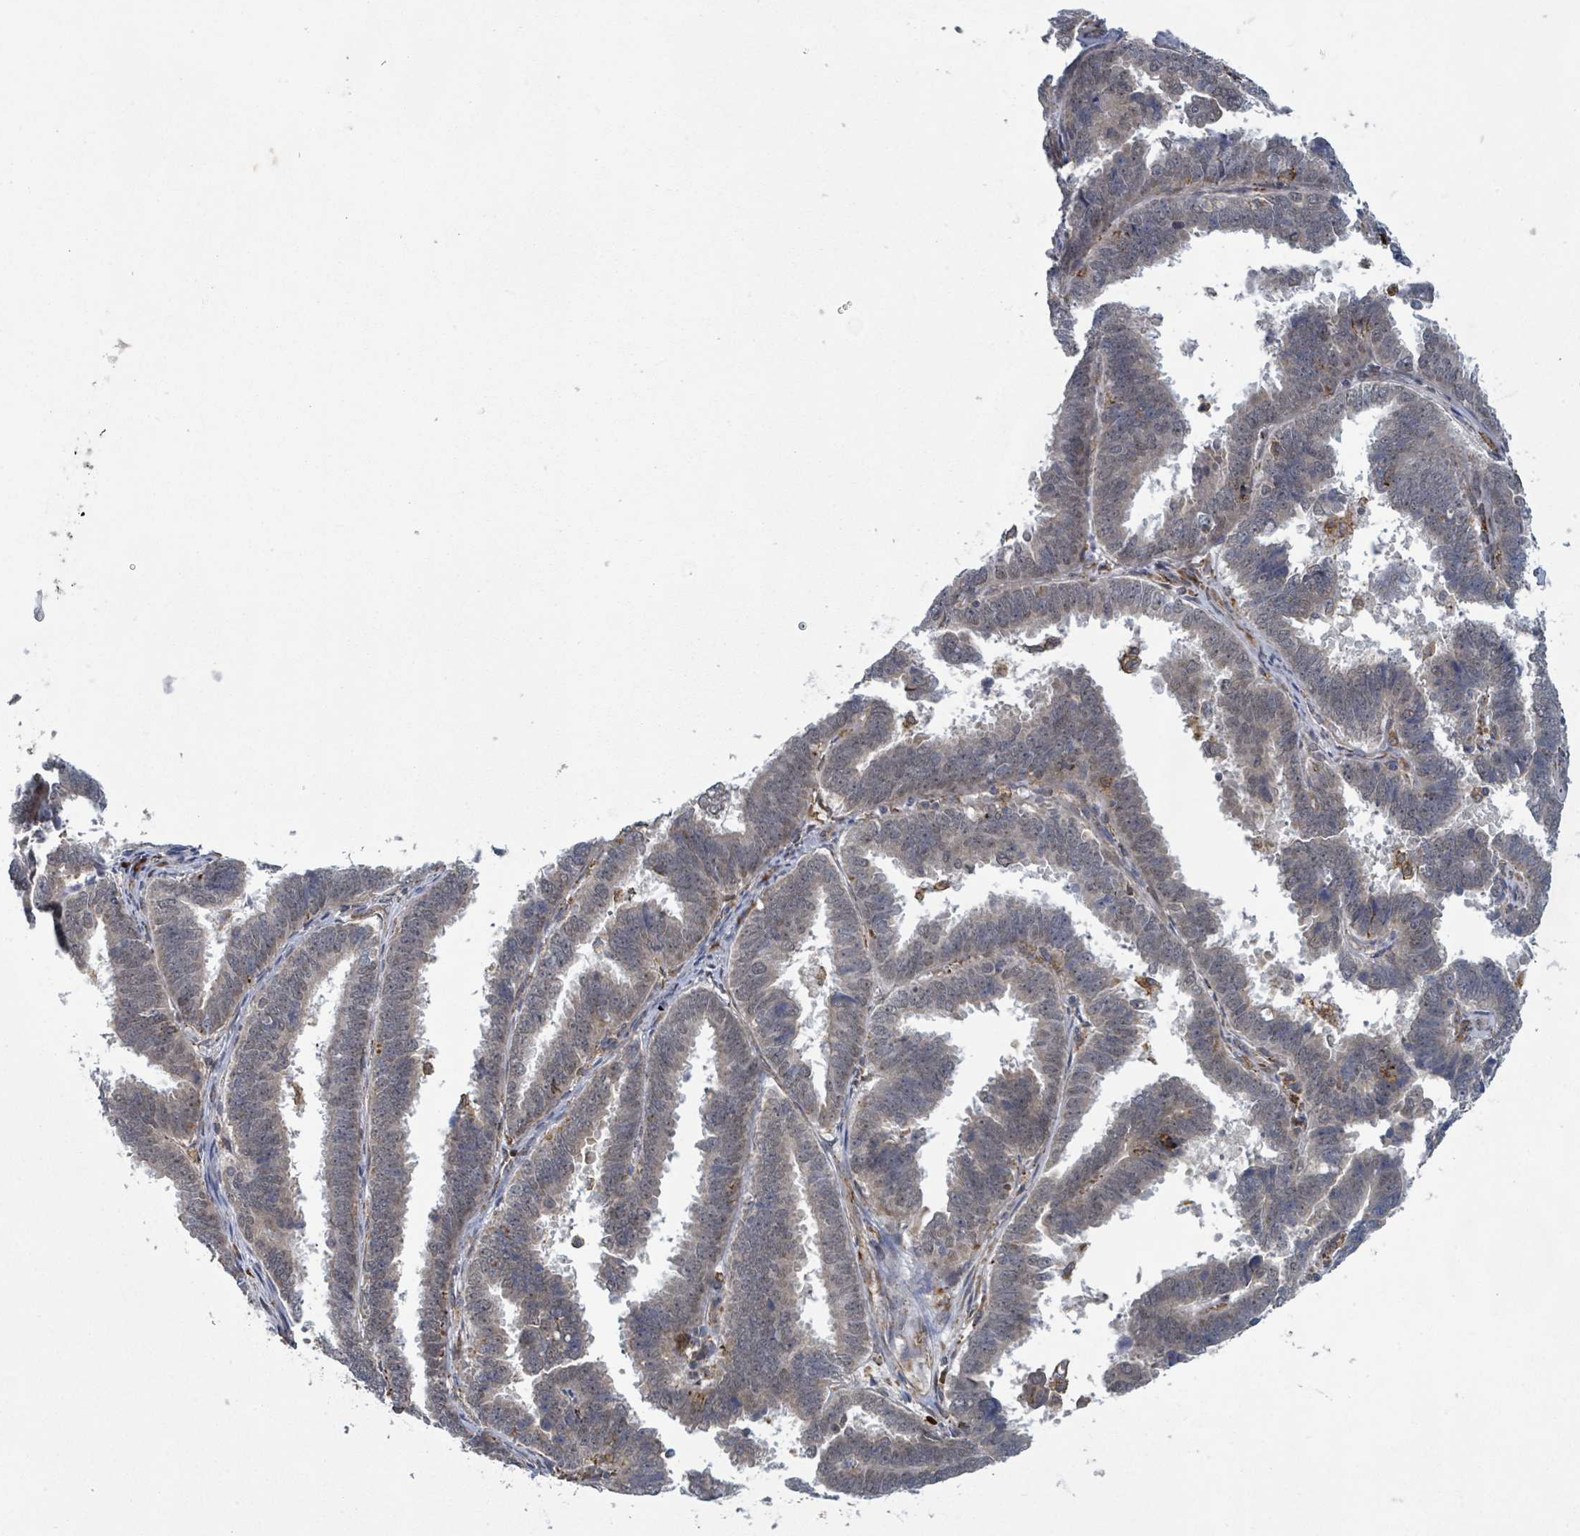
{"staining": {"intensity": "weak", "quantity": "<25%", "location": "cytoplasmic/membranous"}, "tissue": "endometrial cancer", "cell_type": "Tumor cells", "image_type": "cancer", "snomed": [{"axis": "morphology", "description": "Adenocarcinoma, NOS"}, {"axis": "topography", "description": "Endometrium"}], "caption": "Endometrial adenocarcinoma was stained to show a protein in brown. There is no significant positivity in tumor cells.", "gene": "SHROOM2", "patient": {"sex": "female", "age": 75}}